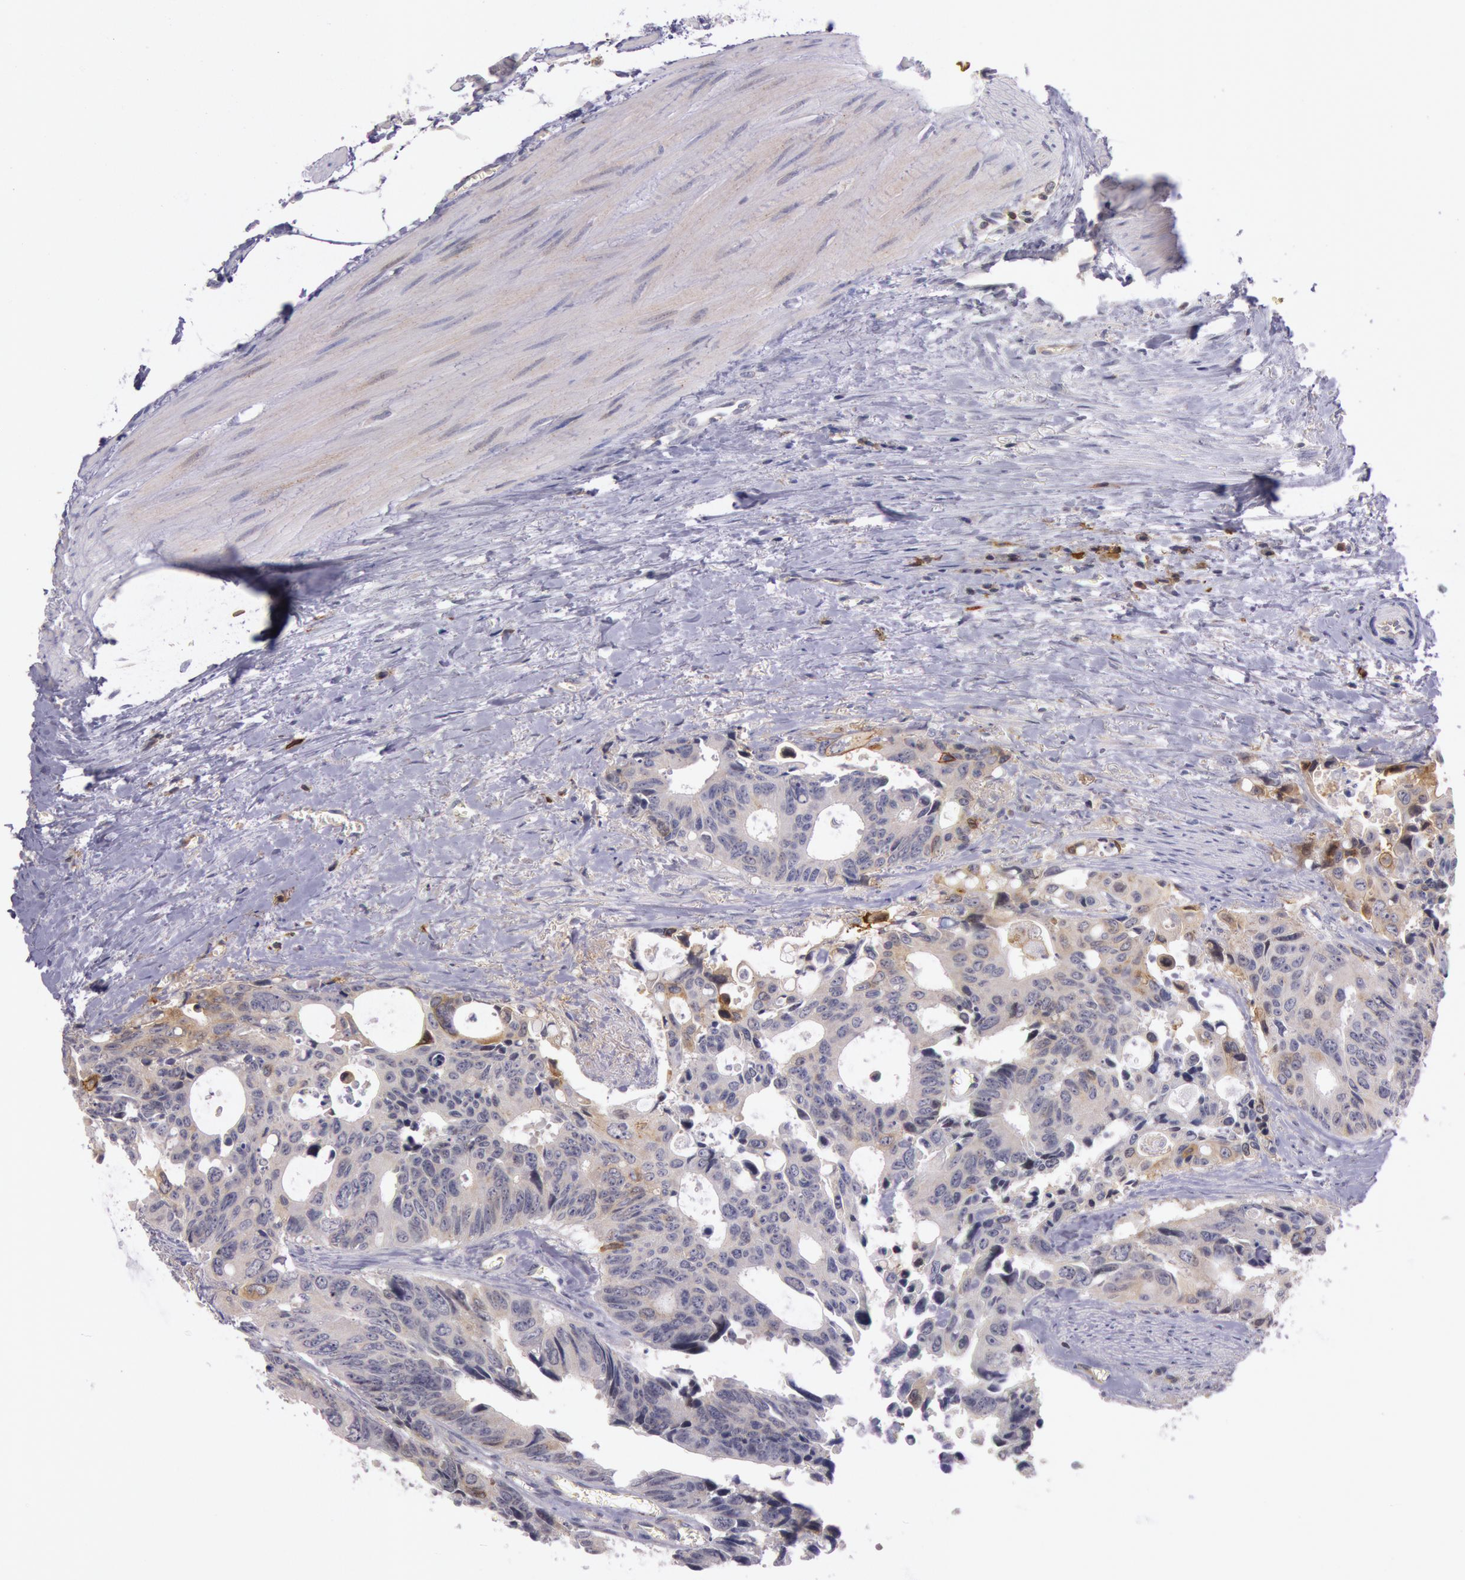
{"staining": {"intensity": "weak", "quantity": "25%-75%", "location": "cytoplasmic/membranous"}, "tissue": "colorectal cancer", "cell_type": "Tumor cells", "image_type": "cancer", "snomed": [{"axis": "morphology", "description": "Adenocarcinoma, NOS"}, {"axis": "topography", "description": "Rectum"}], "caption": "Colorectal cancer (adenocarcinoma) was stained to show a protein in brown. There is low levels of weak cytoplasmic/membranous expression in approximately 25%-75% of tumor cells. The staining is performed using DAB (3,3'-diaminobenzidine) brown chromogen to label protein expression. The nuclei are counter-stained blue using hematoxylin.", "gene": "TRIB2", "patient": {"sex": "male", "age": 76}}